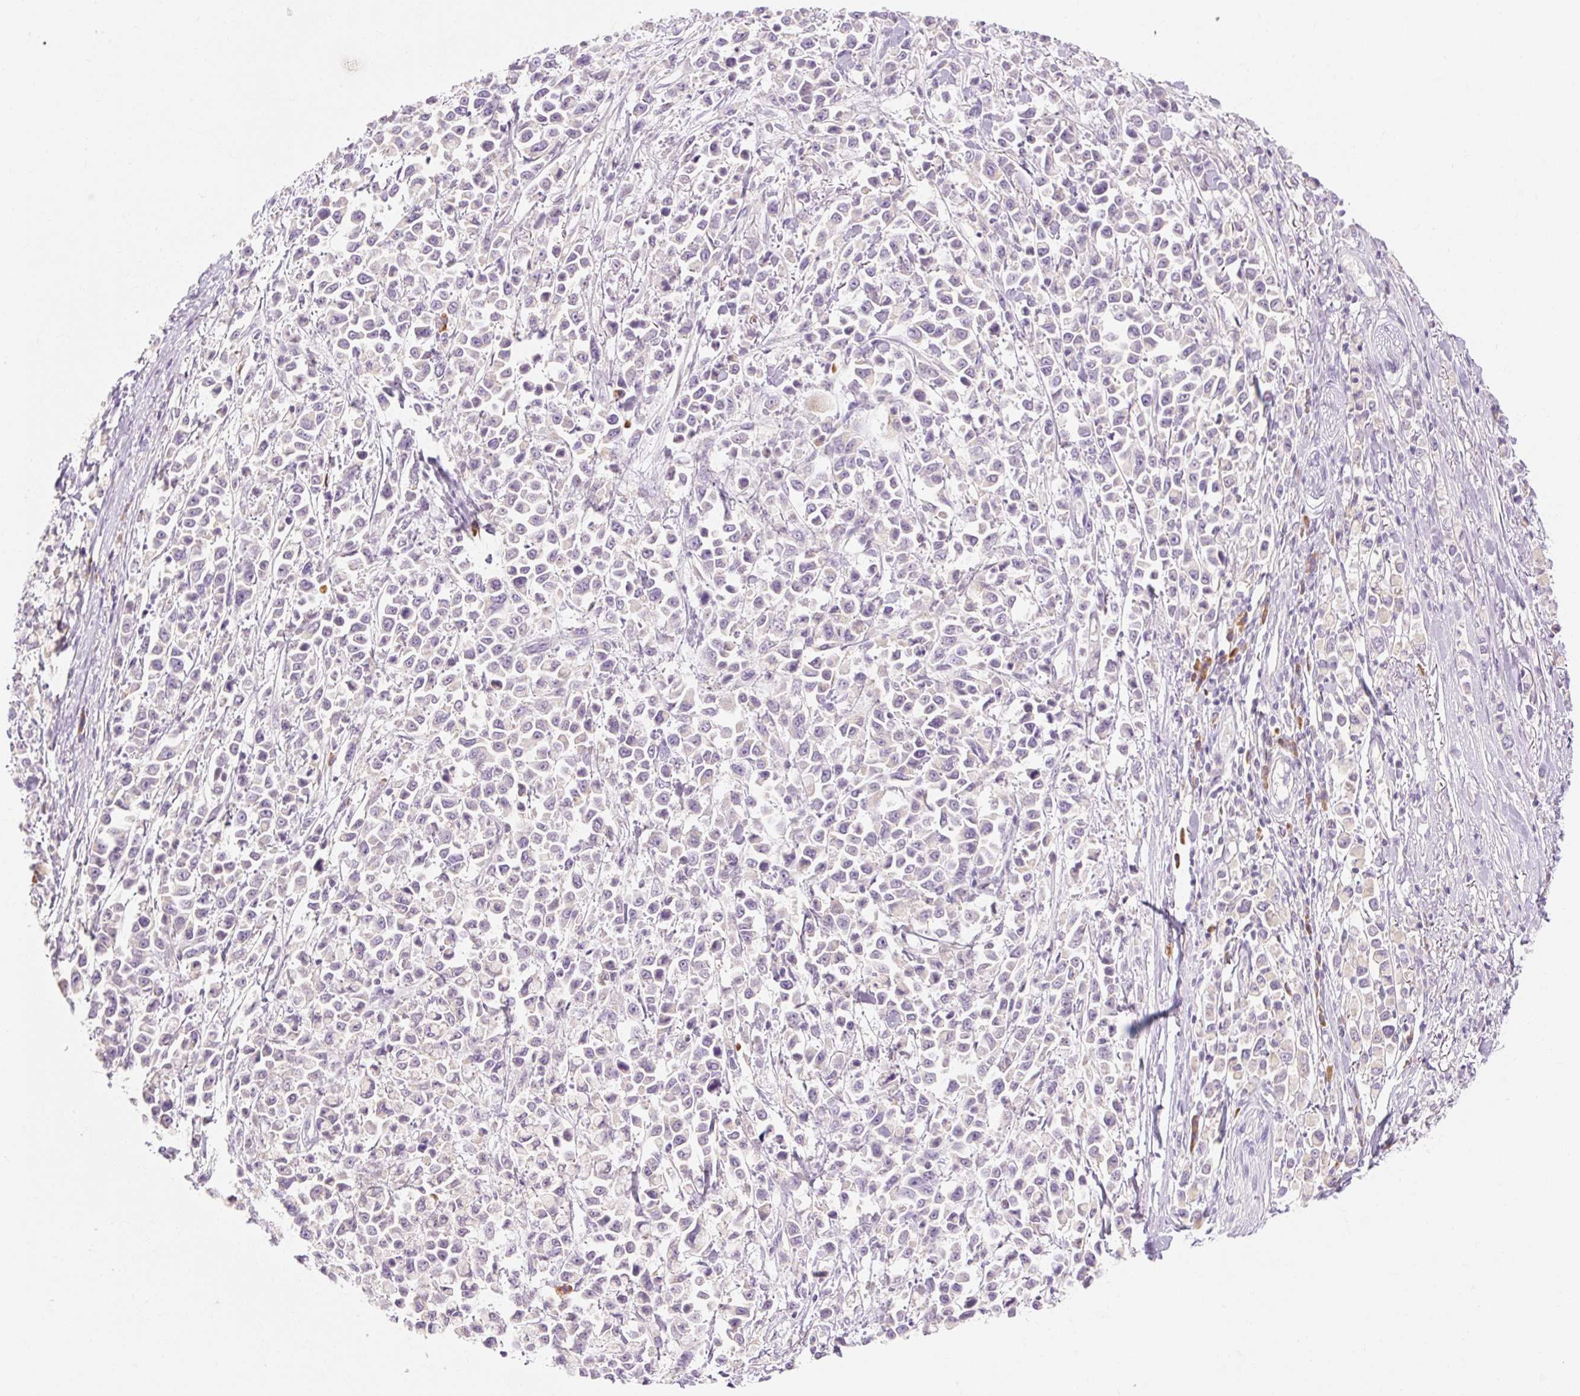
{"staining": {"intensity": "weak", "quantity": "<25%", "location": "cytoplasmic/membranous"}, "tissue": "stomach cancer", "cell_type": "Tumor cells", "image_type": "cancer", "snomed": [{"axis": "morphology", "description": "Adenocarcinoma, NOS"}, {"axis": "topography", "description": "Stomach"}], "caption": "Stomach cancer (adenocarcinoma) was stained to show a protein in brown. There is no significant positivity in tumor cells.", "gene": "MYO1D", "patient": {"sex": "female", "age": 81}}